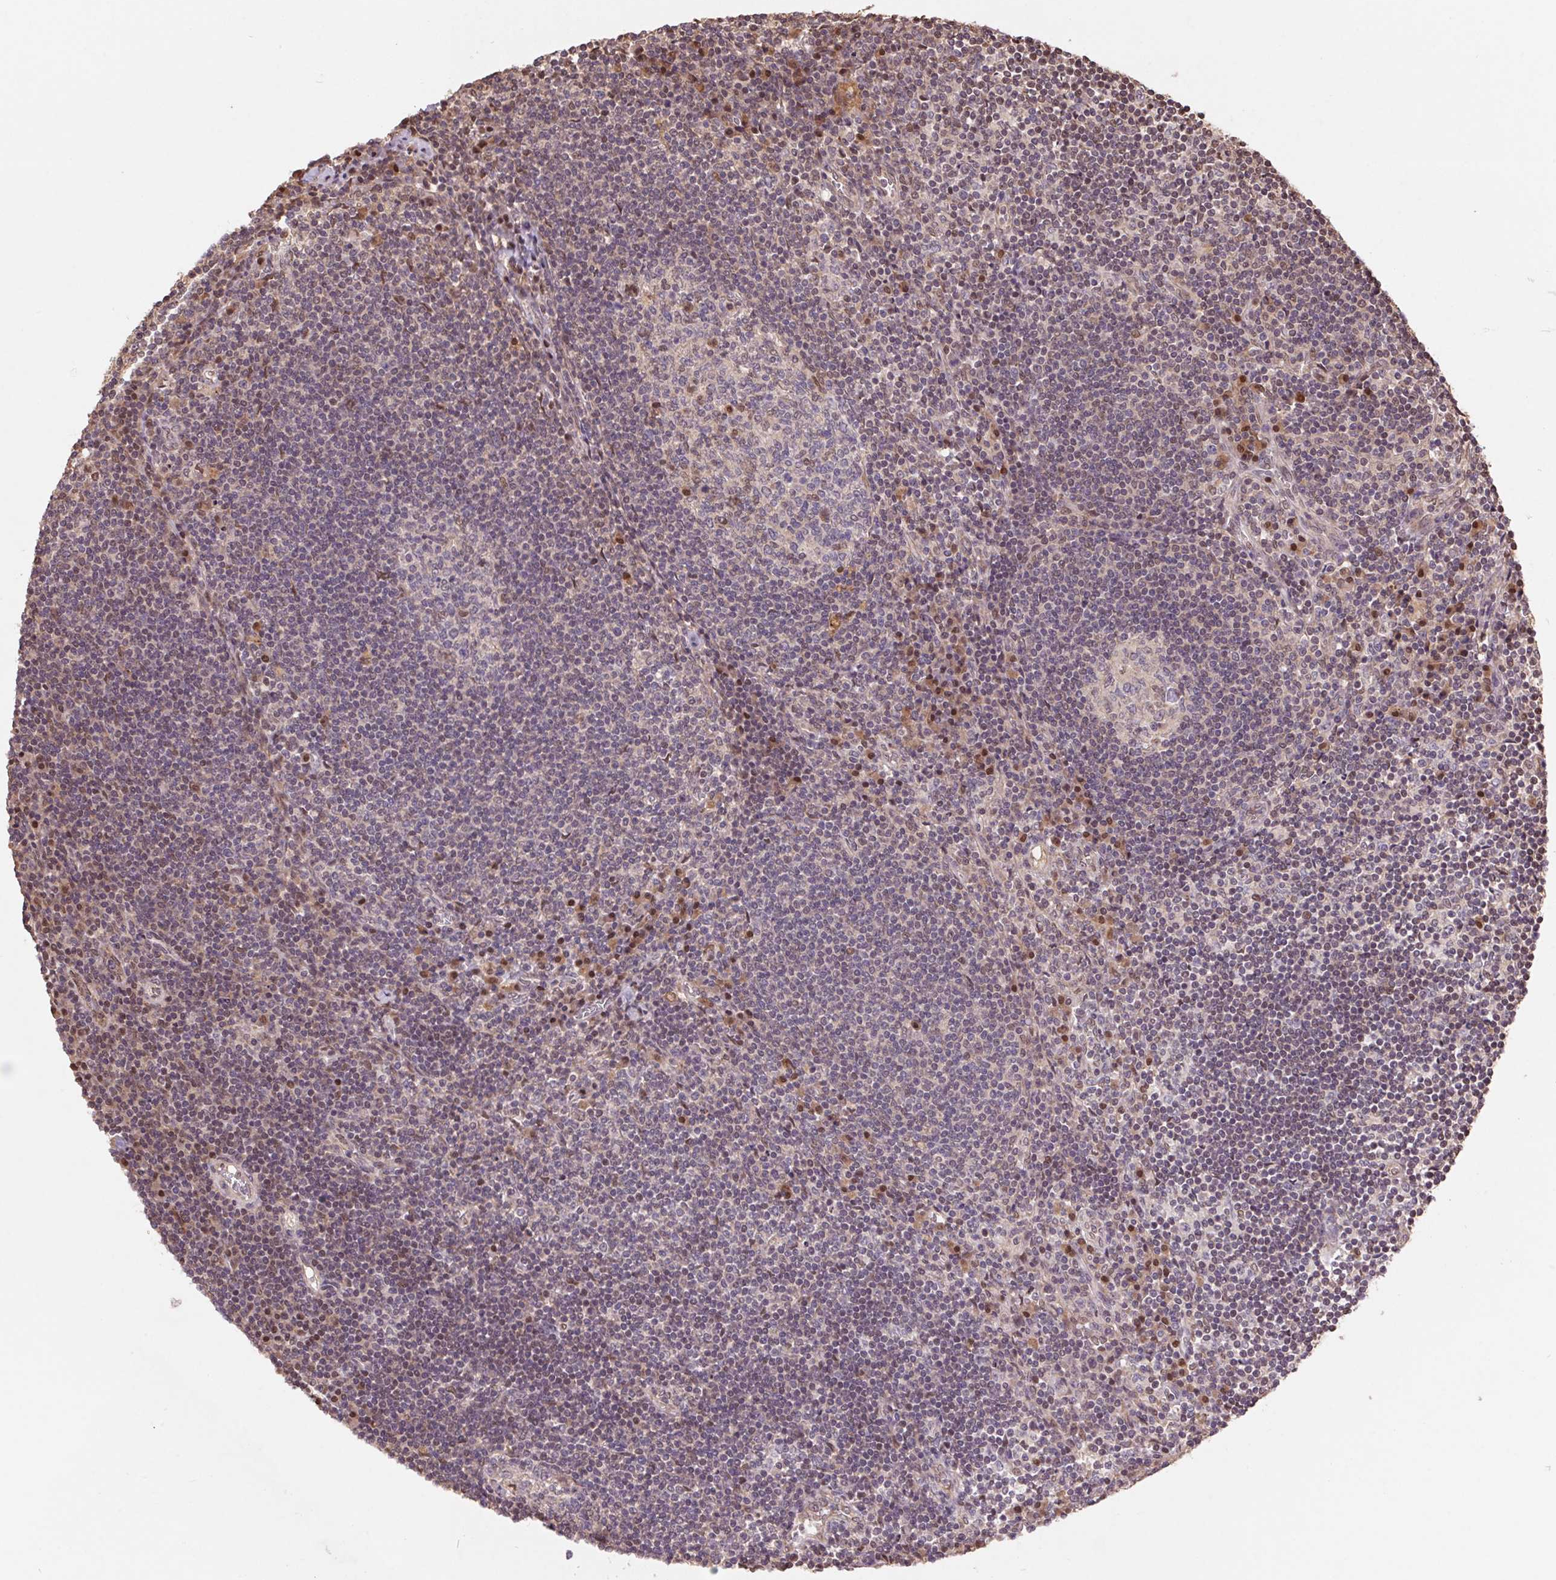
{"staining": {"intensity": "moderate", "quantity": "<25%", "location": "nuclear"}, "tissue": "lymph node", "cell_type": "Germinal center cells", "image_type": "normal", "snomed": [{"axis": "morphology", "description": "Normal tissue, NOS"}, {"axis": "topography", "description": "Lymph node"}], "caption": "Moderate nuclear positivity for a protein is present in approximately <25% of germinal center cells of unremarkable lymph node using IHC.", "gene": "CUTA", "patient": {"sex": "male", "age": 67}}